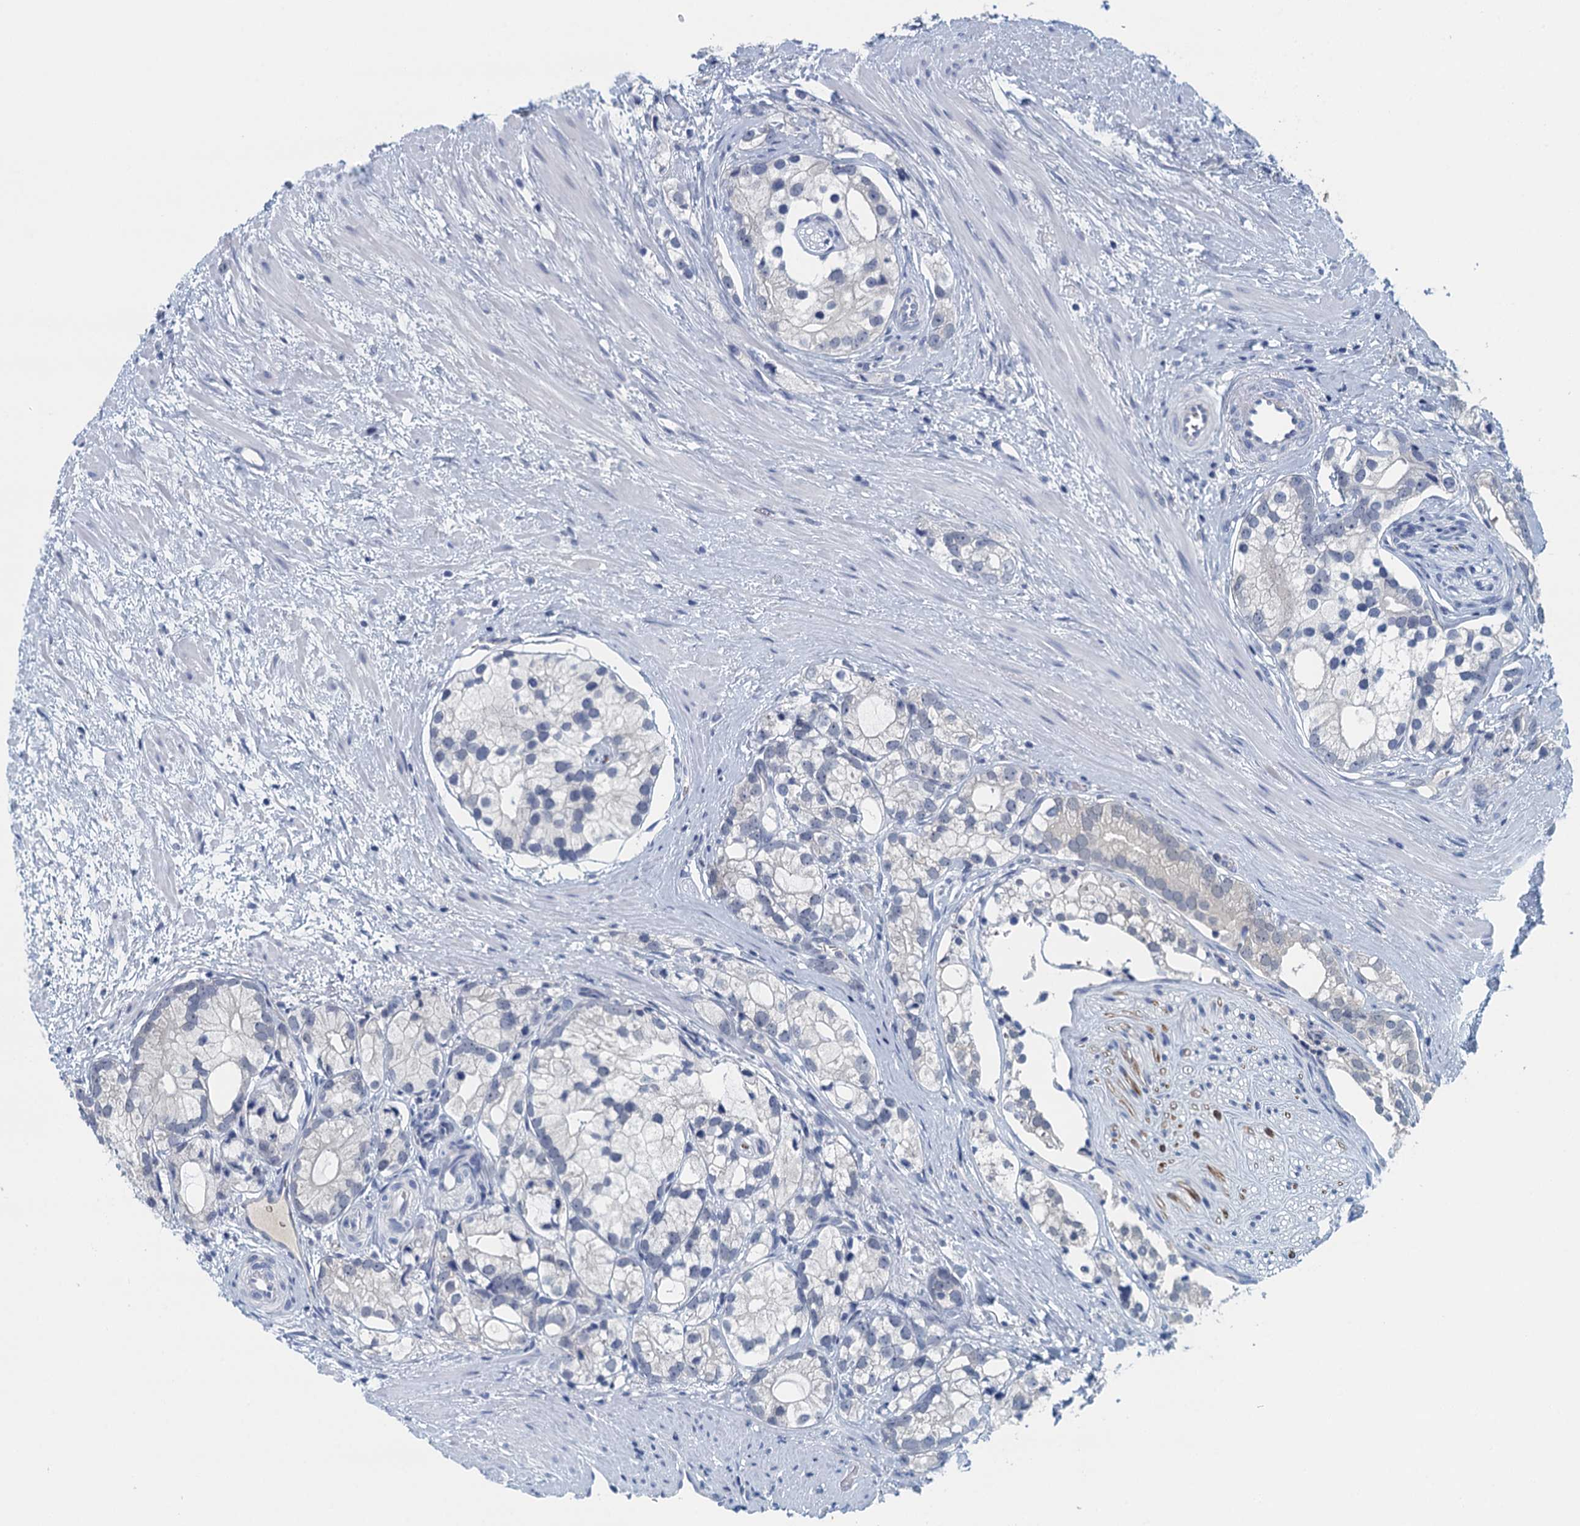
{"staining": {"intensity": "negative", "quantity": "none", "location": "none"}, "tissue": "prostate cancer", "cell_type": "Tumor cells", "image_type": "cancer", "snomed": [{"axis": "morphology", "description": "Adenocarcinoma, High grade"}, {"axis": "topography", "description": "Prostate"}], "caption": "The photomicrograph reveals no staining of tumor cells in prostate adenocarcinoma (high-grade).", "gene": "NUBP2", "patient": {"sex": "male", "age": 75}}